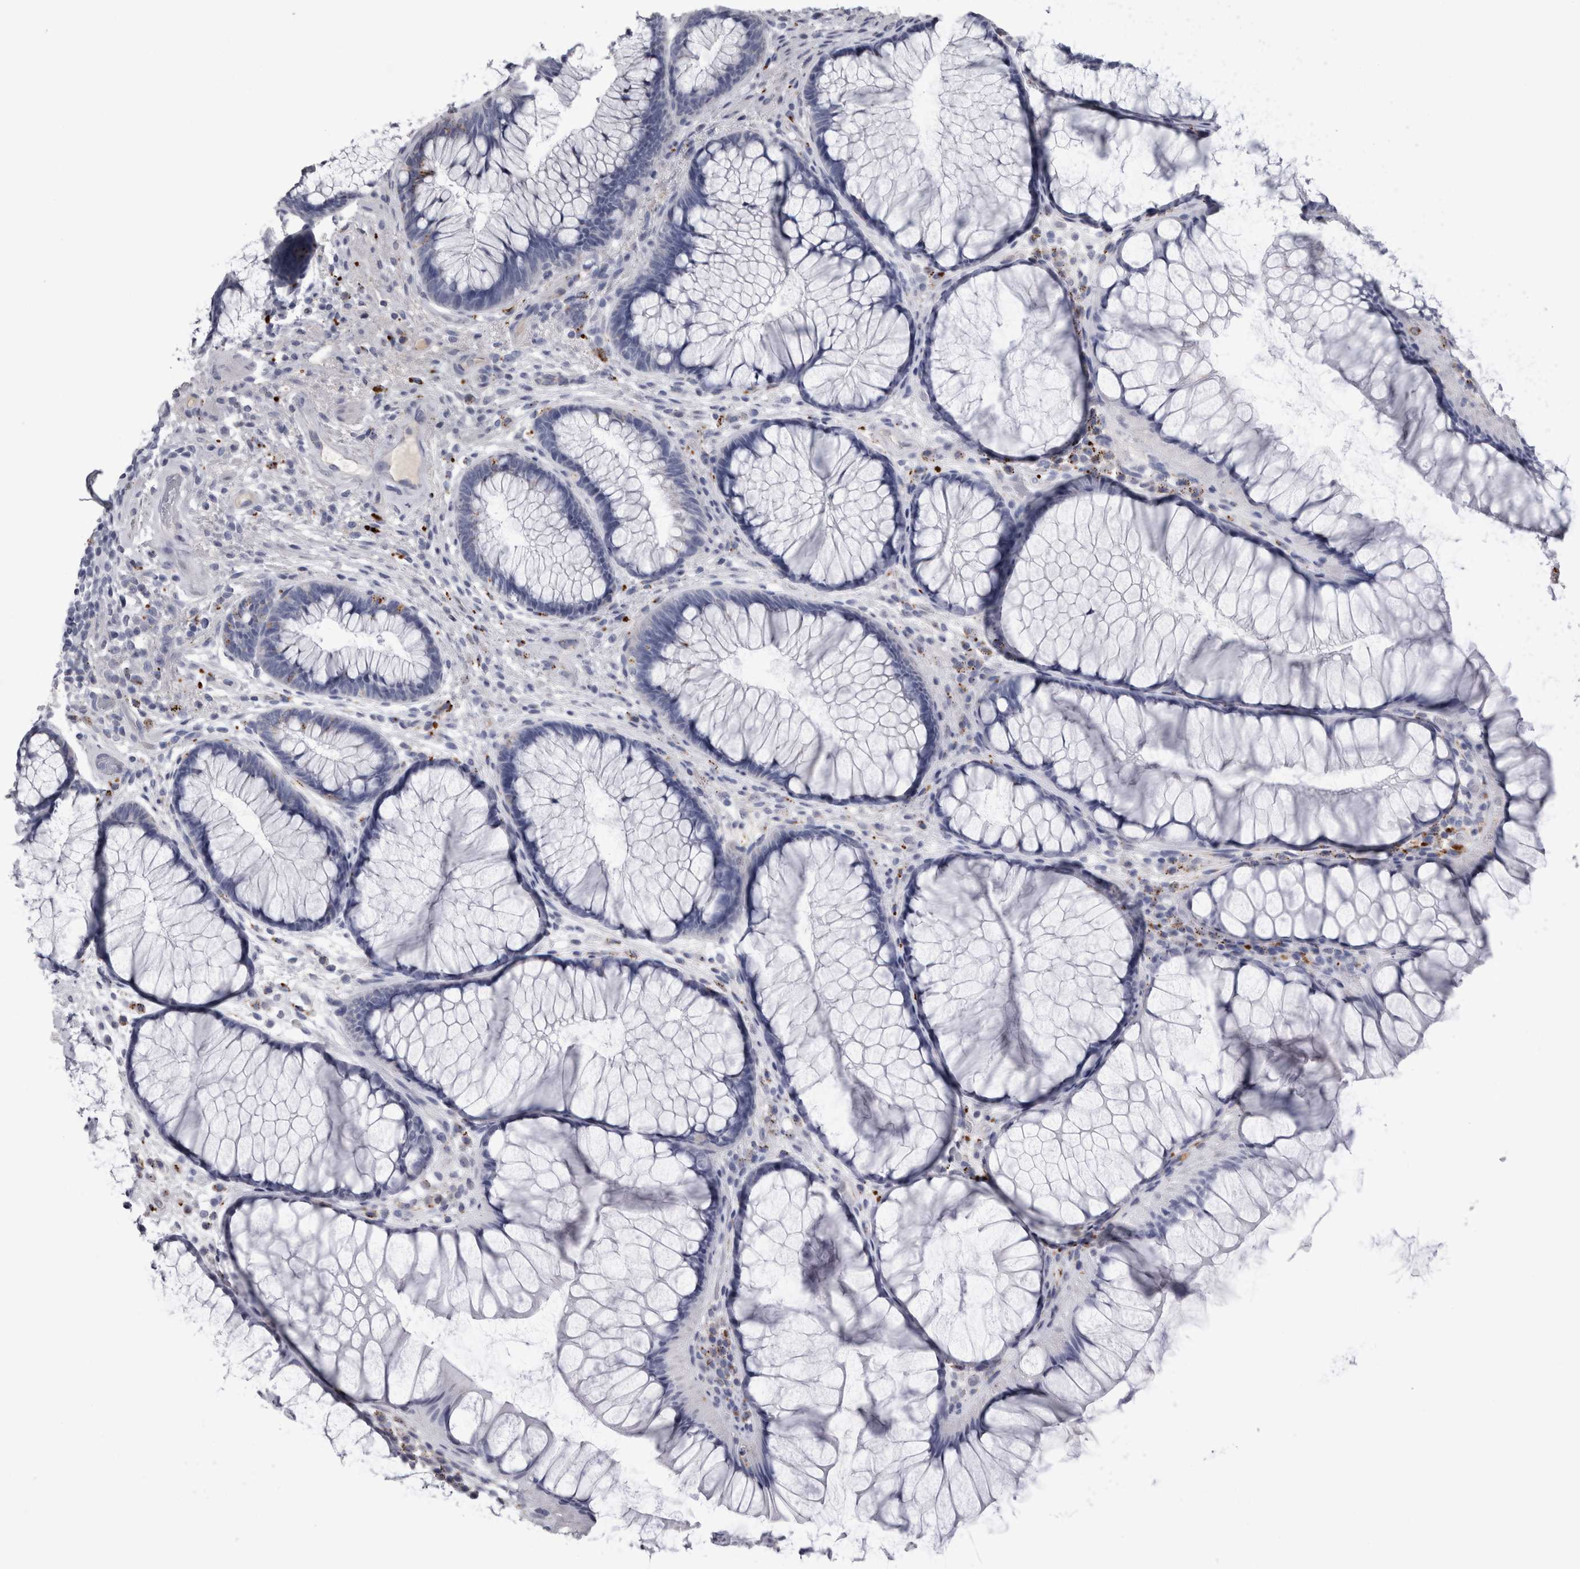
{"staining": {"intensity": "moderate", "quantity": "<25%", "location": "cytoplasmic/membranous"}, "tissue": "rectum", "cell_type": "Glandular cells", "image_type": "normal", "snomed": [{"axis": "morphology", "description": "Normal tissue, NOS"}, {"axis": "topography", "description": "Rectum"}], "caption": "Immunohistochemical staining of normal human rectum exhibits low levels of moderate cytoplasmic/membranous positivity in about <25% of glandular cells.", "gene": "DPP7", "patient": {"sex": "male", "age": 51}}